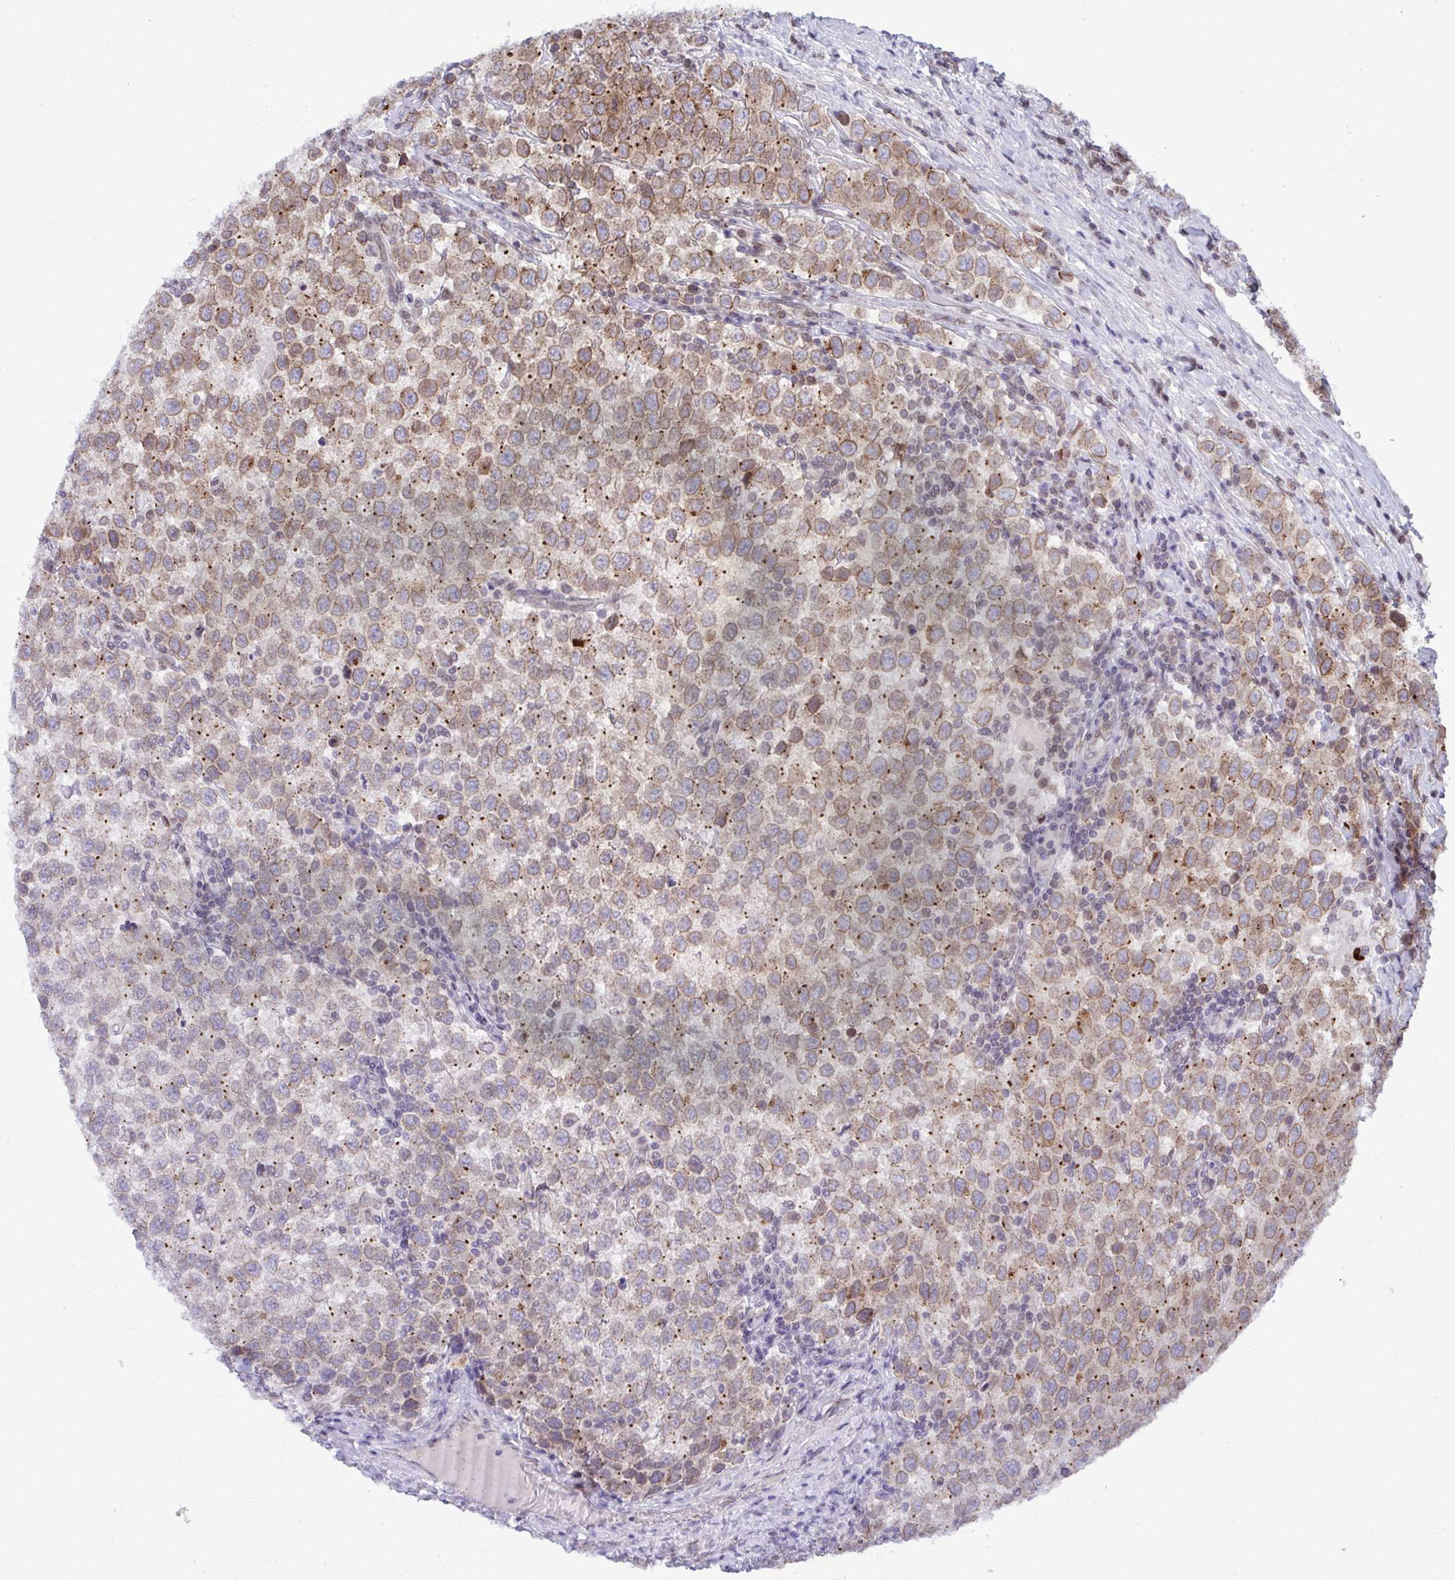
{"staining": {"intensity": "moderate", "quantity": ">75%", "location": "cytoplasmic/membranous,nuclear"}, "tissue": "testis cancer", "cell_type": "Tumor cells", "image_type": "cancer", "snomed": [{"axis": "morphology", "description": "Seminoma, NOS"}, {"axis": "topography", "description": "Testis"}], "caption": "This is a micrograph of IHC staining of testis cancer (seminoma), which shows moderate expression in the cytoplasmic/membranous and nuclear of tumor cells.", "gene": "RANBP2", "patient": {"sex": "male", "age": 34}}